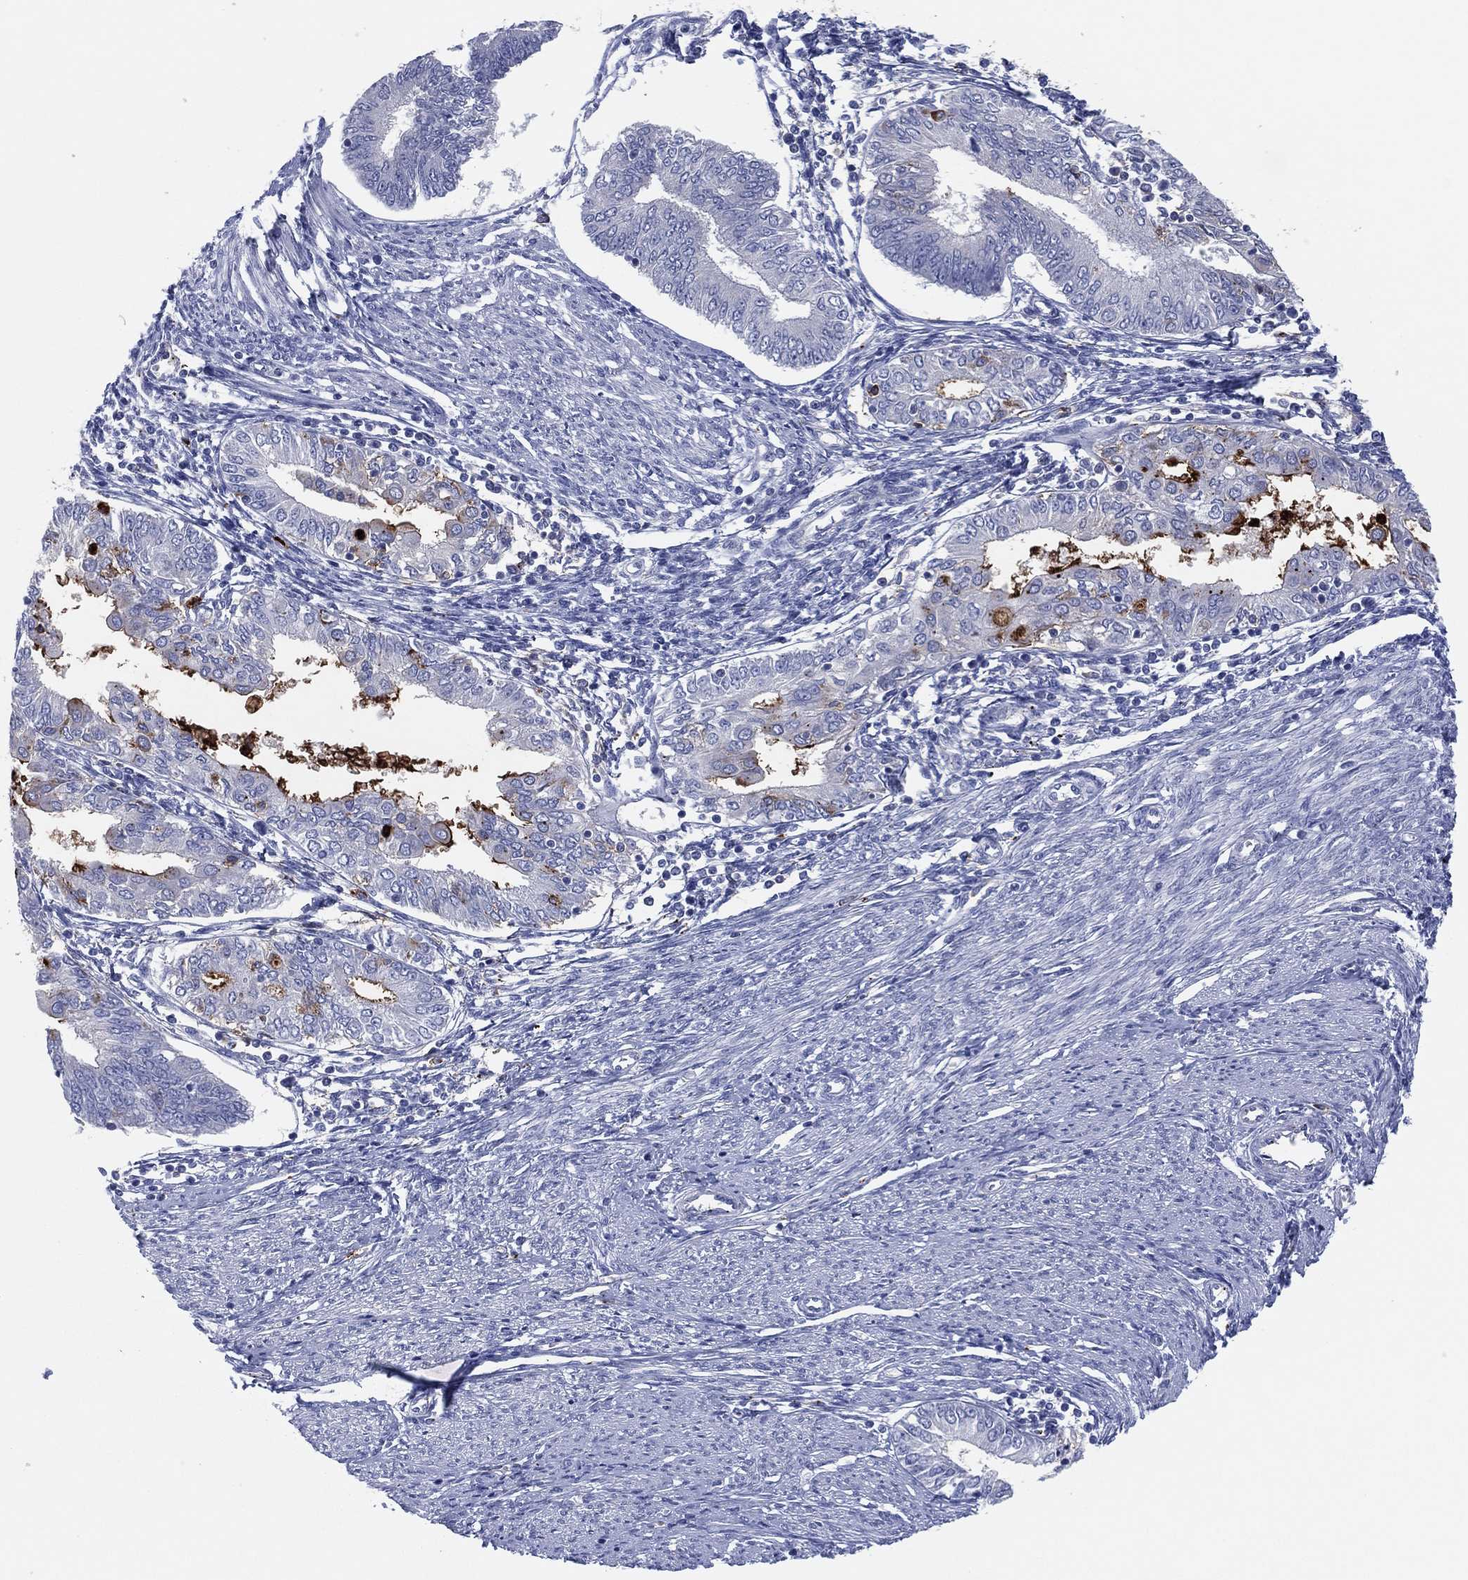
{"staining": {"intensity": "negative", "quantity": "none", "location": "none"}, "tissue": "endometrial cancer", "cell_type": "Tumor cells", "image_type": "cancer", "snomed": [{"axis": "morphology", "description": "Adenocarcinoma, NOS"}, {"axis": "topography", "description": "Endometrium"}], "caption": "A micrograph of human endometrial adenocarcinoma is negative for staining in tumor cells. (IHC, brightfield microscopy, high magnification).", "gene": "PLAC8", "patient": {"sex": "female", "age": 68}}